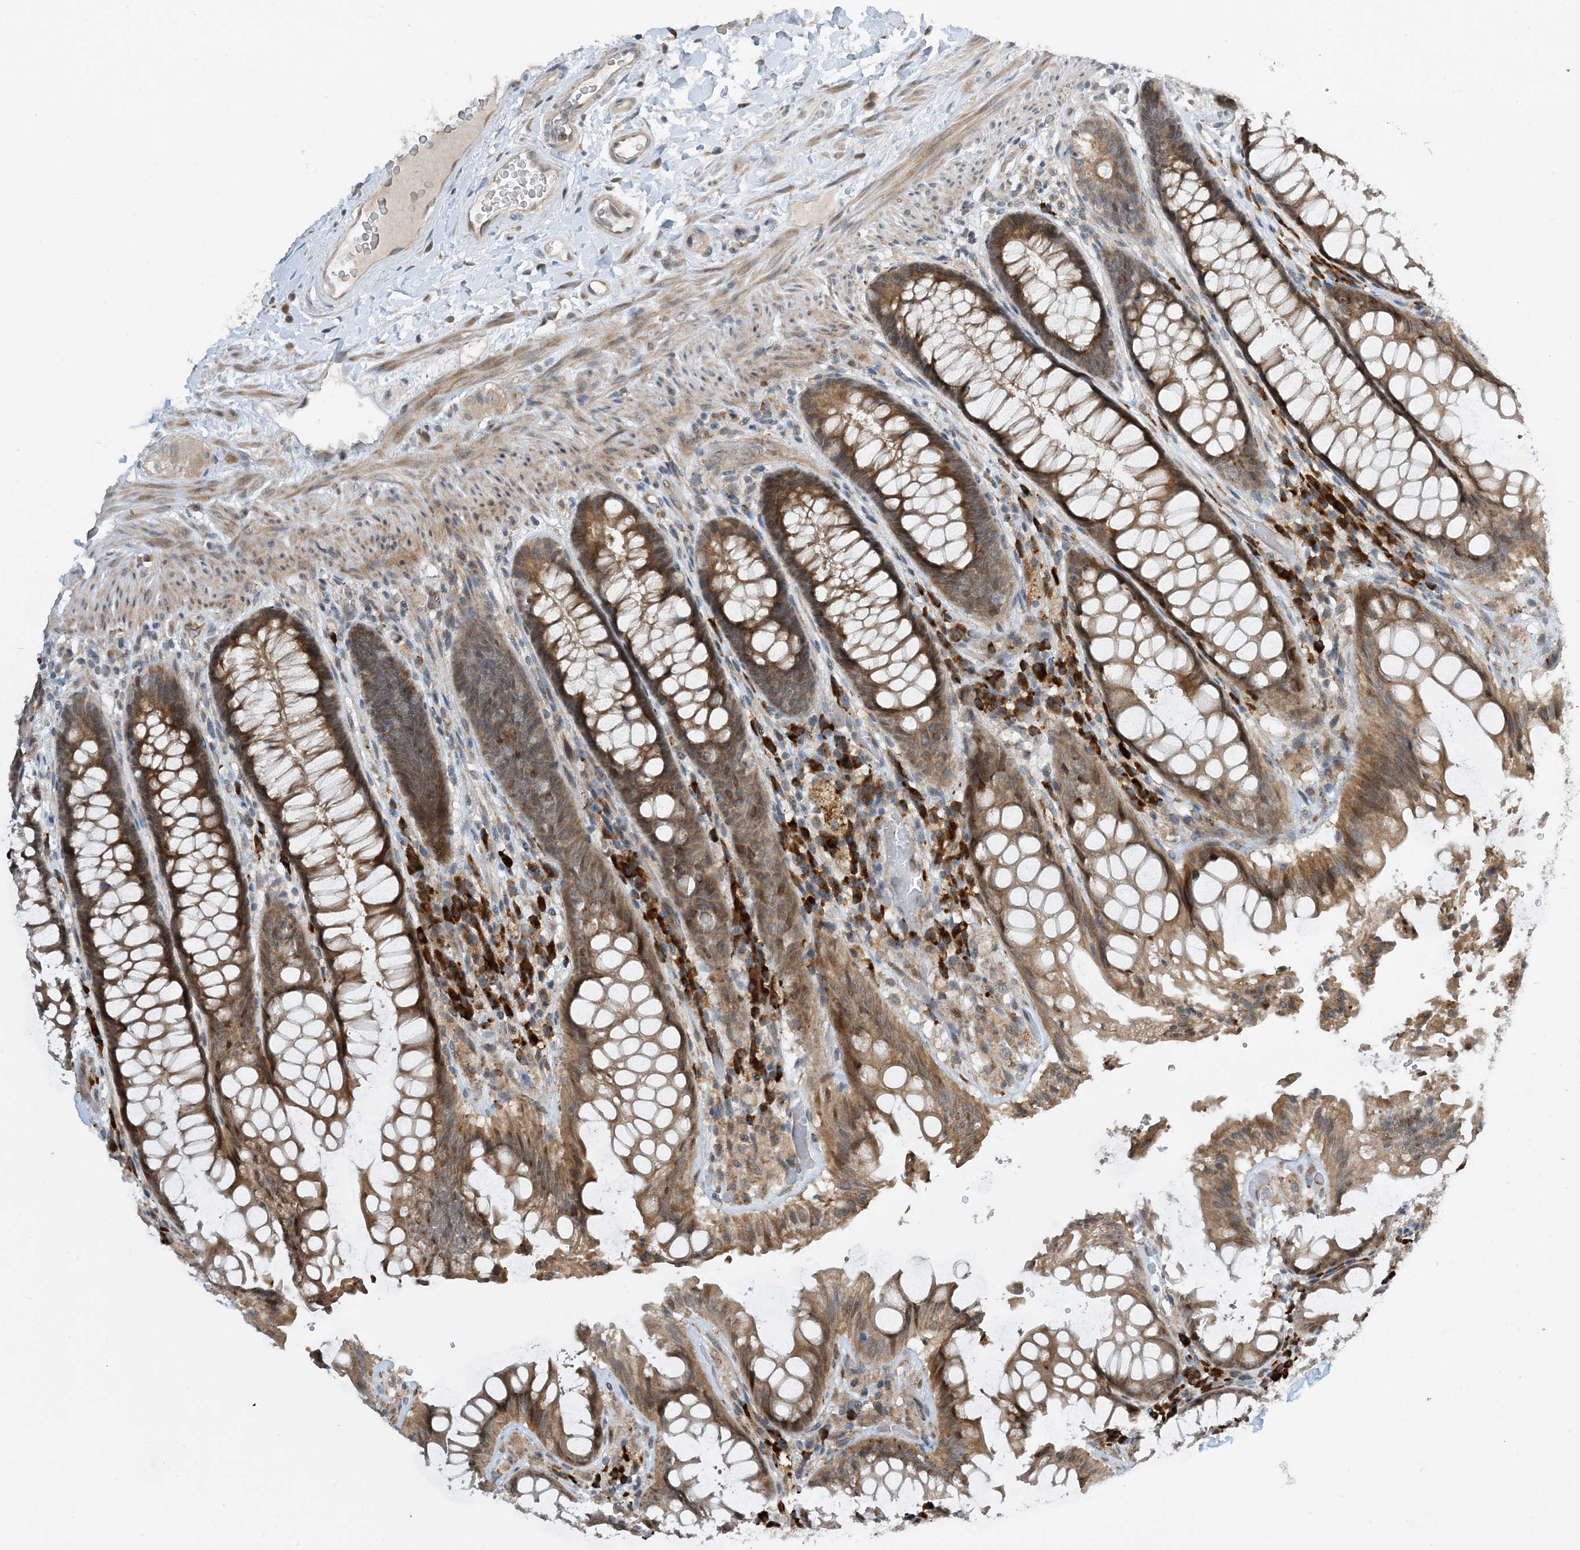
{"staining": {"intensity": "moderate", "quantity": ">75%", "location": "cytoplasmic/membranous"}, "tissue": "rectum", "cell_type": "Glandular cells", "image_type": "normal", "snomed": [{"axis": "morphology", "description": "Normal tissue, NOS"}, {"axis": "topography", "description": "Rectum"}], "caption": "Protein expression analysis of benign rectum exhibits moderate cytoplasmic/membranous positivity in about >75% of glandular cells.", "gene": "PHOSPHO2", "patient": {"sex": "female", "age": 46}}